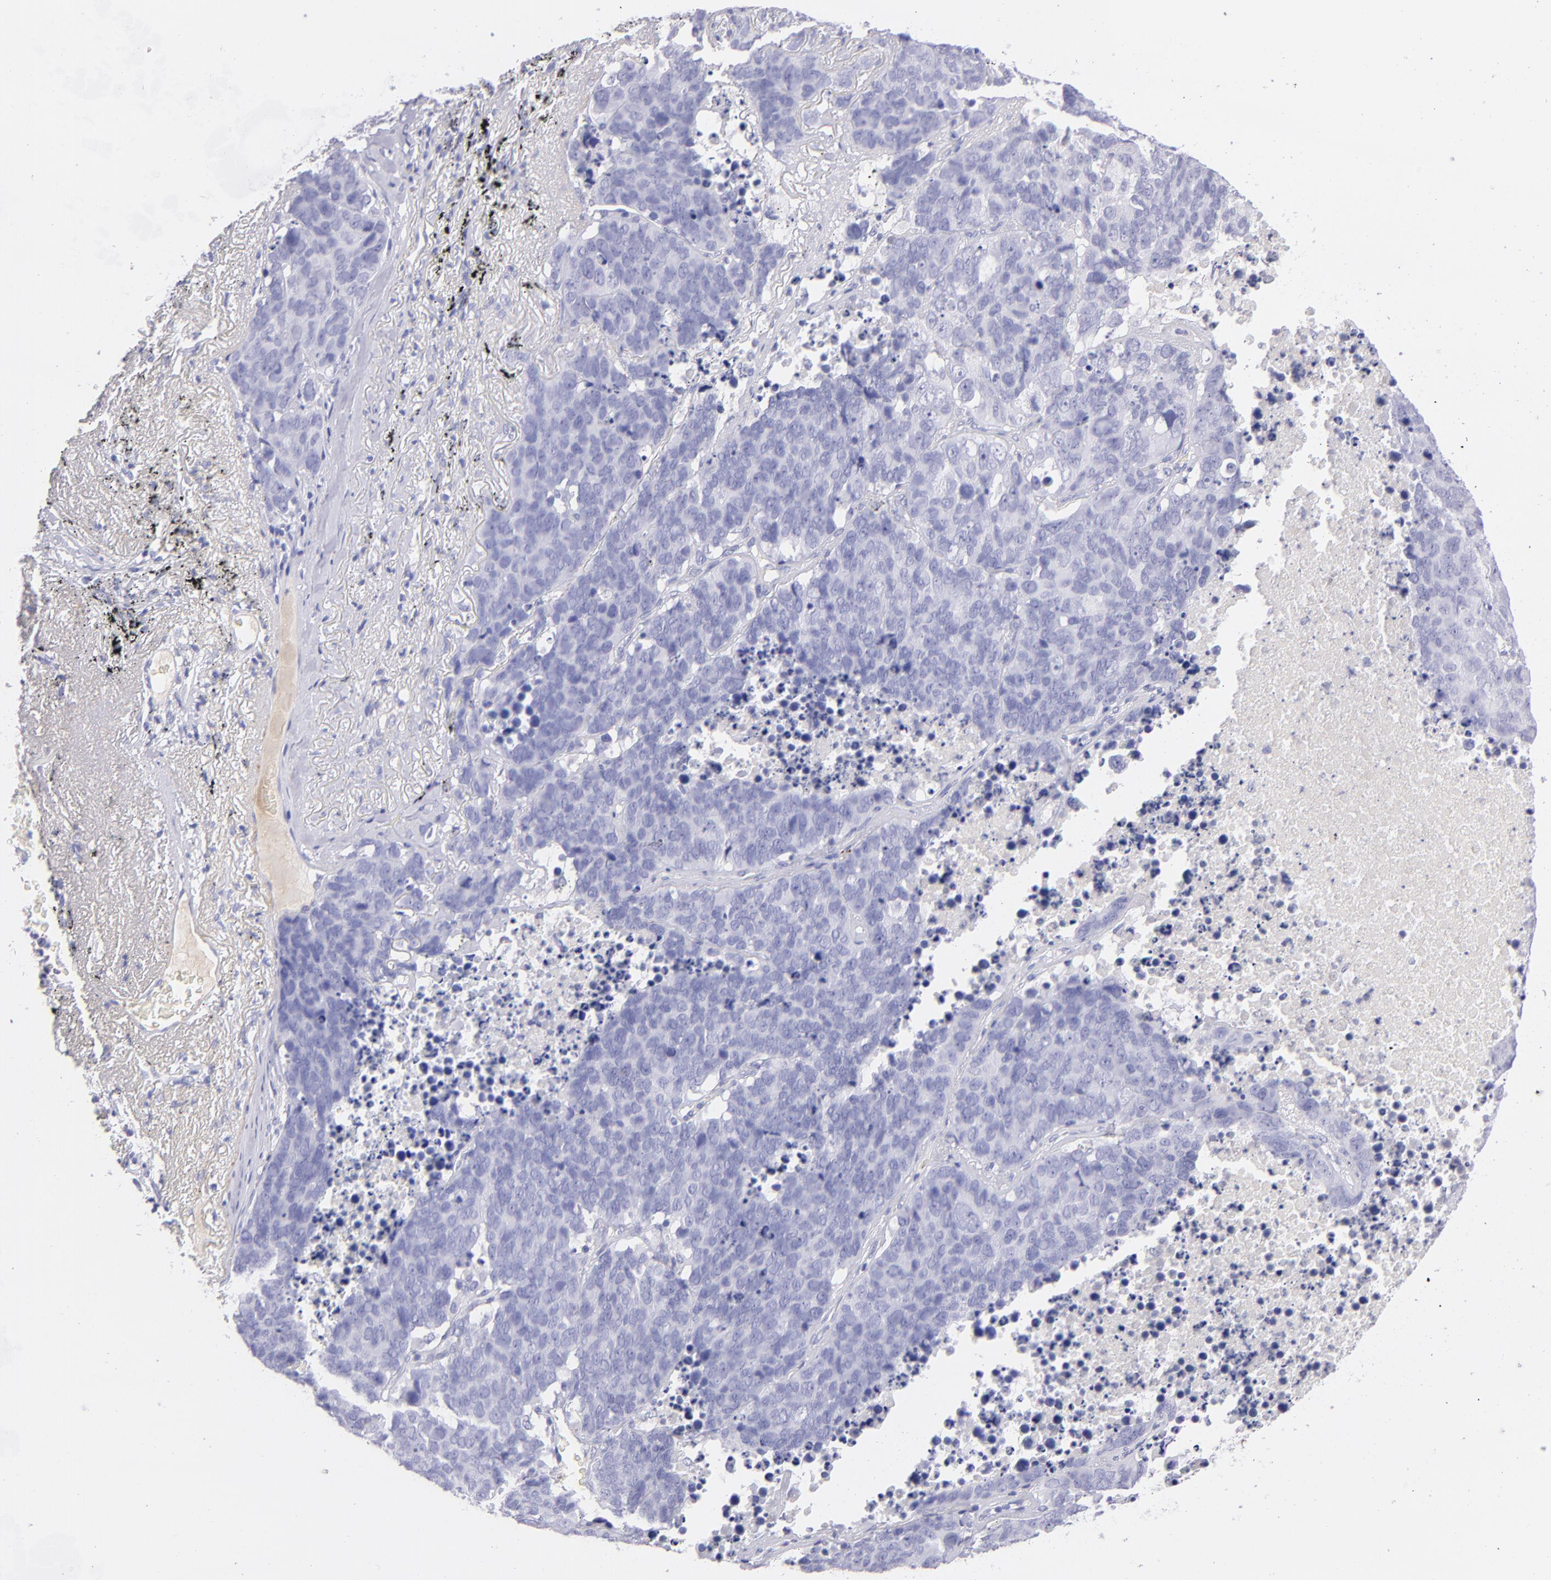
{"staining": {"intensity": "negative", "quantity": "none", "location": "none"}, "tissue": "lung cancer", "cell_type": "Tumor cells", "image_type": "cancer", "snomed": [{"axis": "morphology", "description": "Carcinoid, malignant, NOS"}, {"axis": "topography", "description": "Lung"}], "caption": "A micrograph of lung malignant carcinoid stained for a protein demonstrates no brown staining in tumor cells.", "gene": "CD81", "patient": {"sex": "male", "age": 60}}